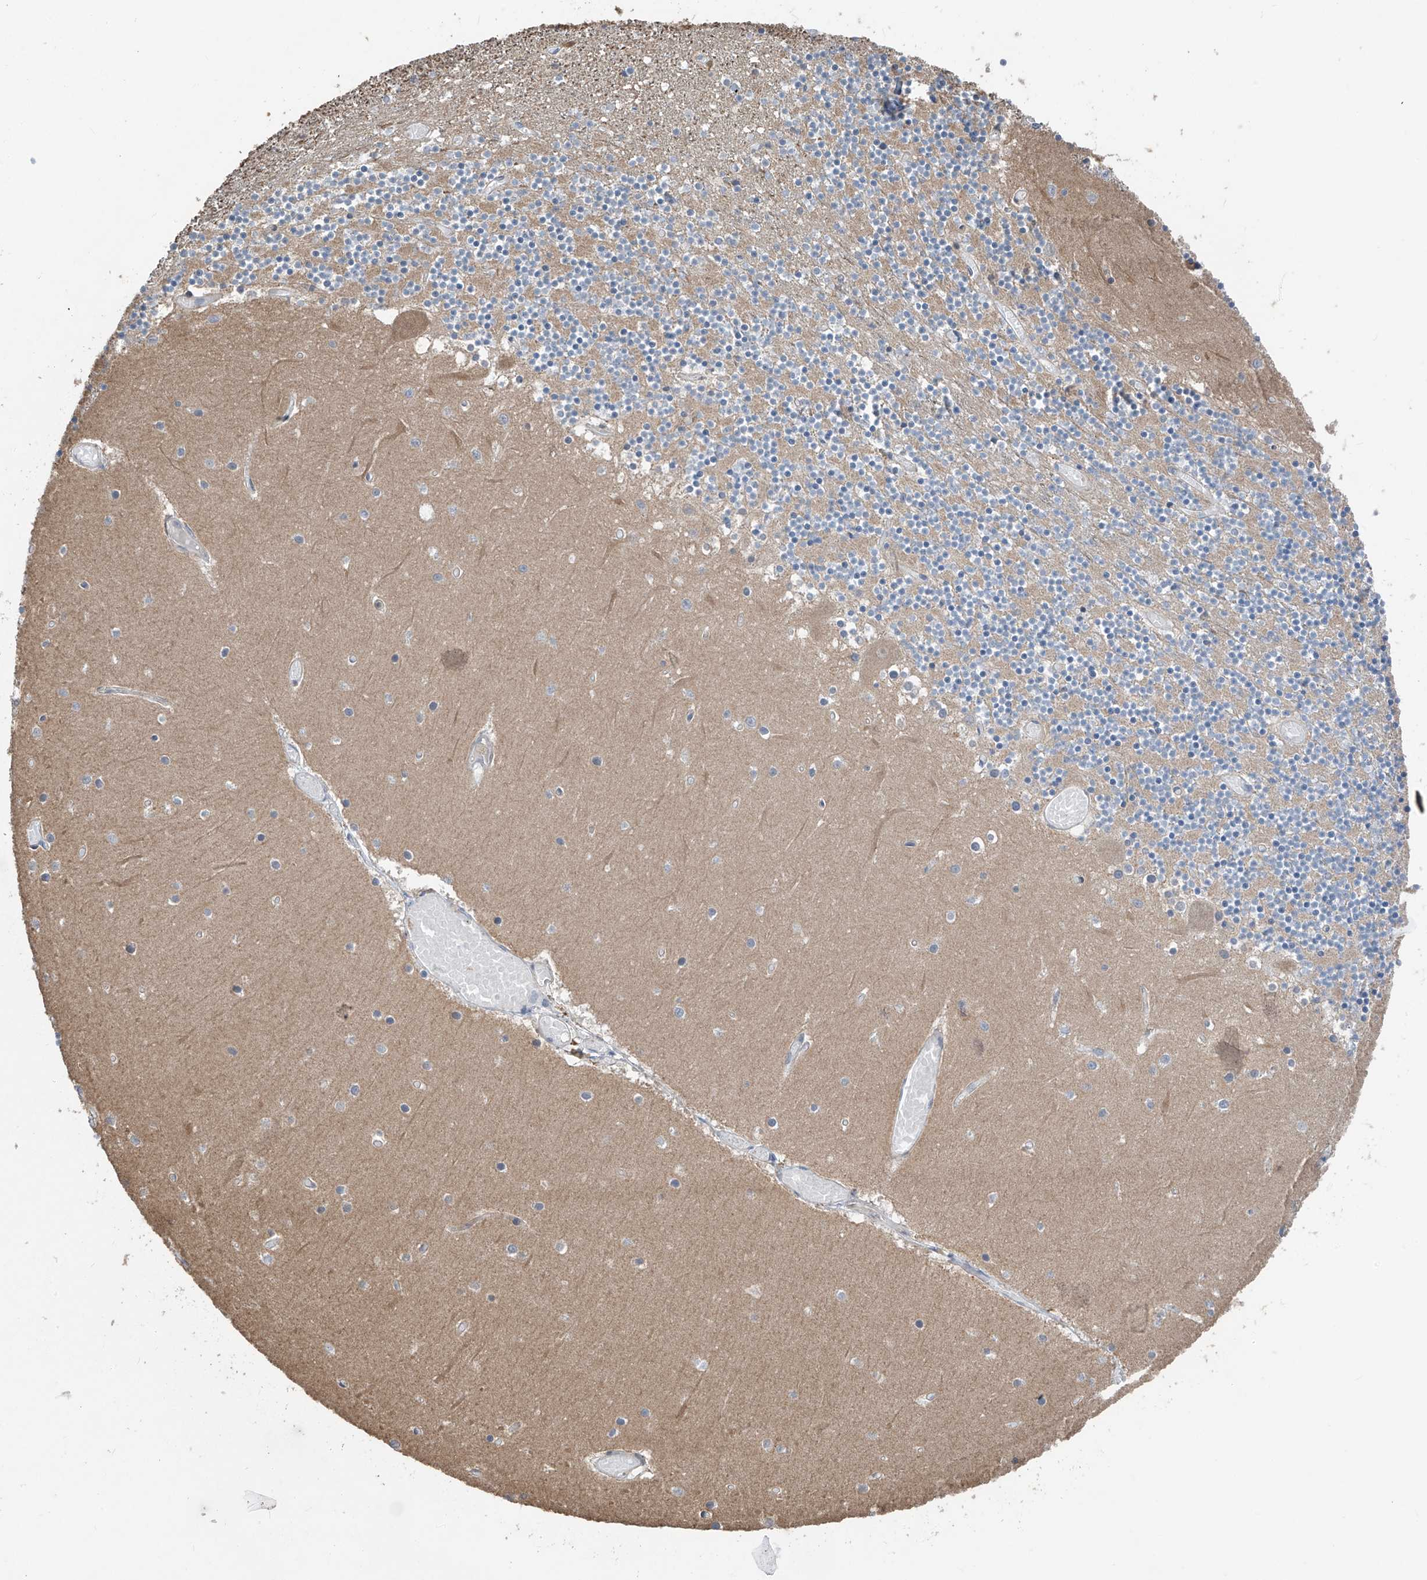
{"staining": {"intensity": "moderate", "quantity": "25%-75%", "location": "cytoplasmic/membranous"}, "tissue": "cerebellum", "cell_type": "Cells in granular layer", "image_type": "normal", "snomed": [{"axis": "morphology", "description": "Normal tissue, NOS"}, {"axis": "topography", "description": "Cerebellum"}], "caption": "A micrograph of cerebellum stained for a protein demonstrates moderate cytoplasmic/membranous brown staining in cells in granular layer. (DAB (3,3'-diaminobenzidine) IHC with brightfield microscopy, high magnification).", "gene": "RPAIN", "patient": {"sex": "female", "age": 28}}